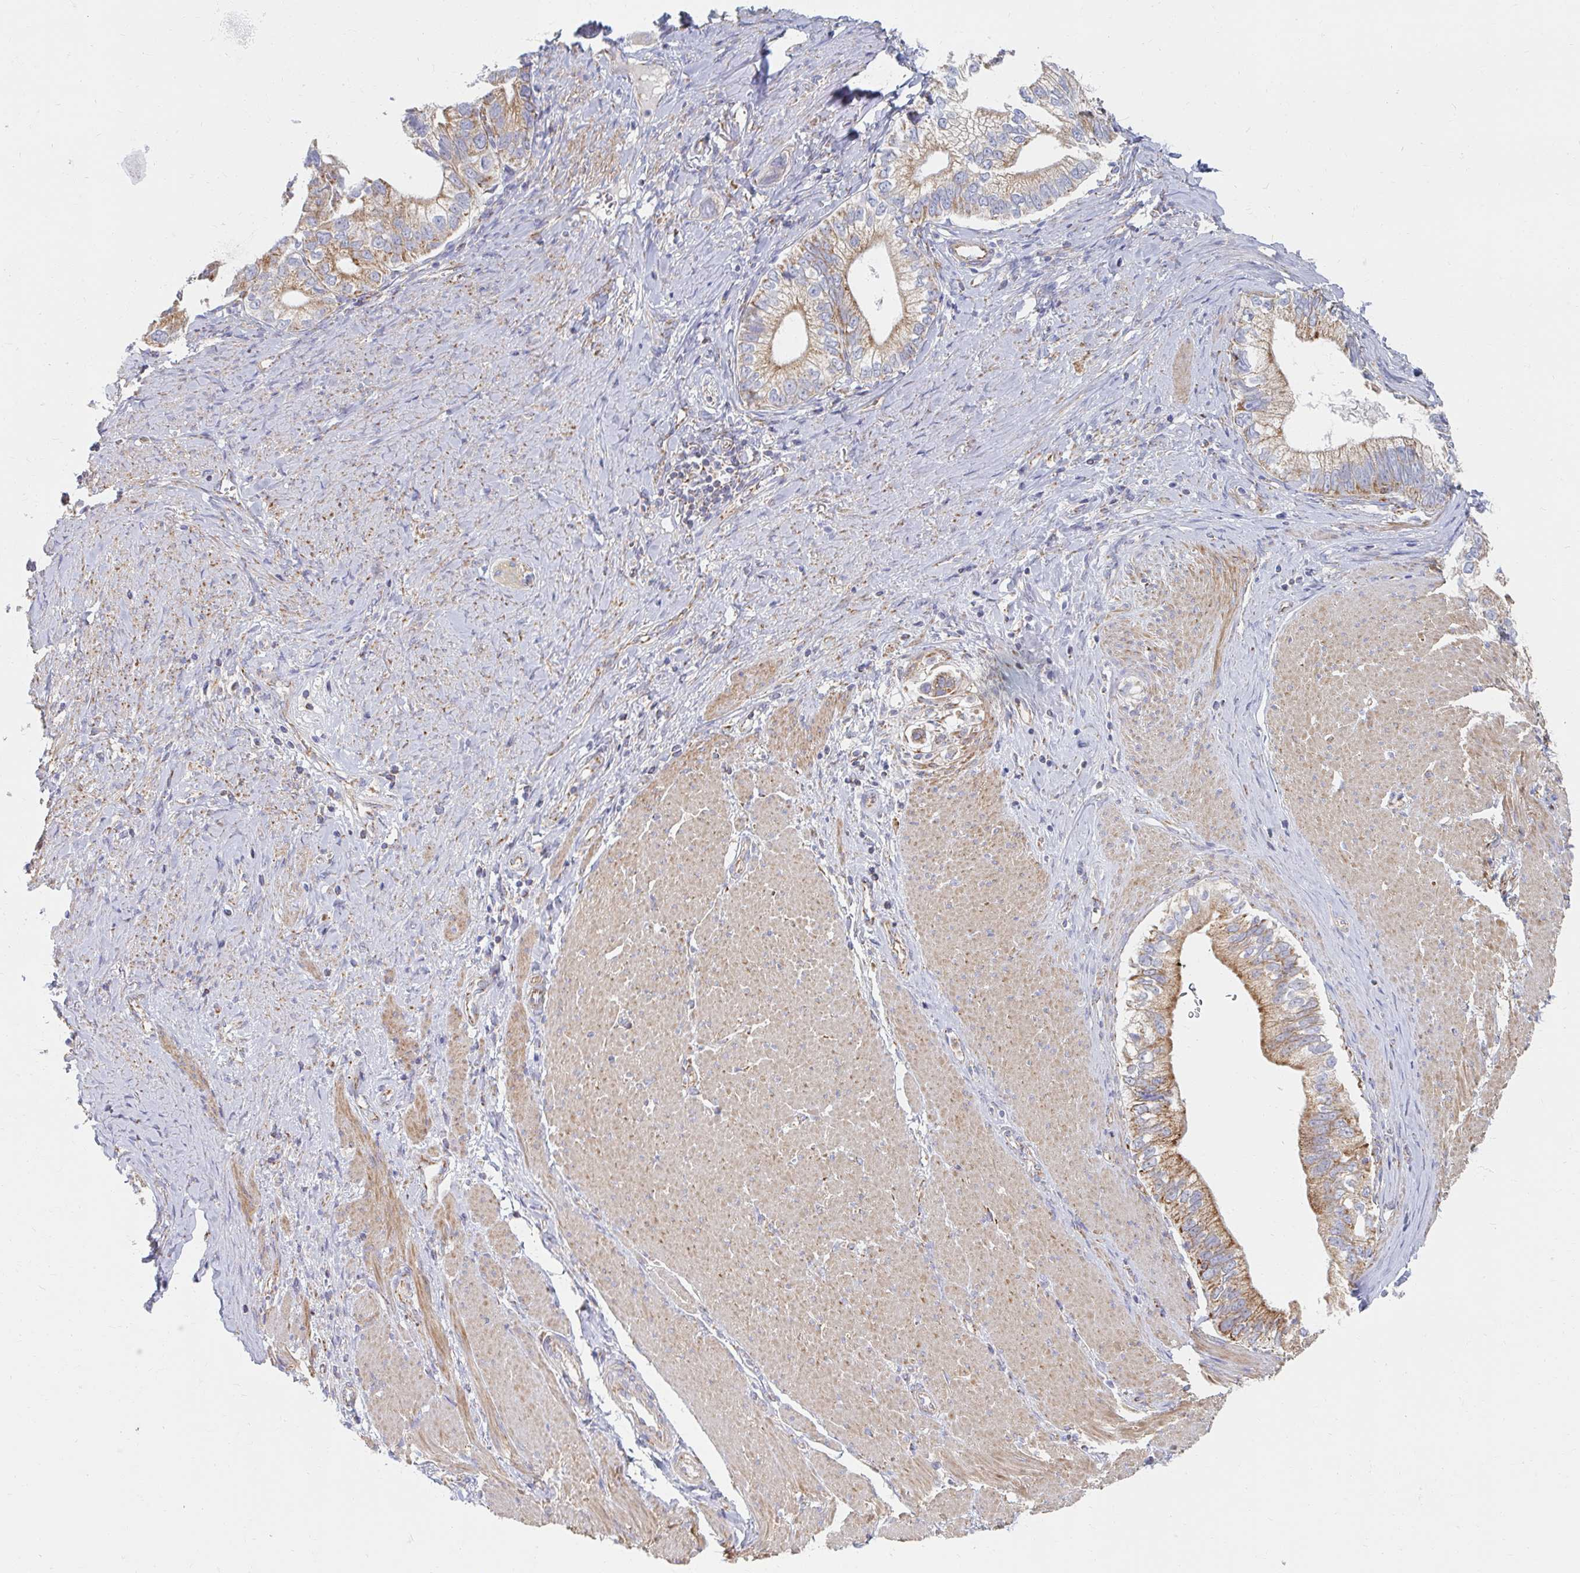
{"staining": {"intensity": "moderate", "quantity": ">75%", "location": "cytoplasmic/membranous"}, "tissue": "pancreatic cancer", "cell_type": "Tumor cells", "image_type": "cancer", "snomed": [{"axis": "morphology", "description": "Adenocarcinoma, NOS"}, {"axis": "topography", "description": "Pancreas"}], "caption": "About >75% of tumor cells in human pancreatic cancer (adenocarcinoma) demonstrate moderate cytoplasmic/membranous protein expression as visualized by brown immunohistochemical staining.", "gene": "MAVS", "patient": {"sex": "male", "age": 70}}